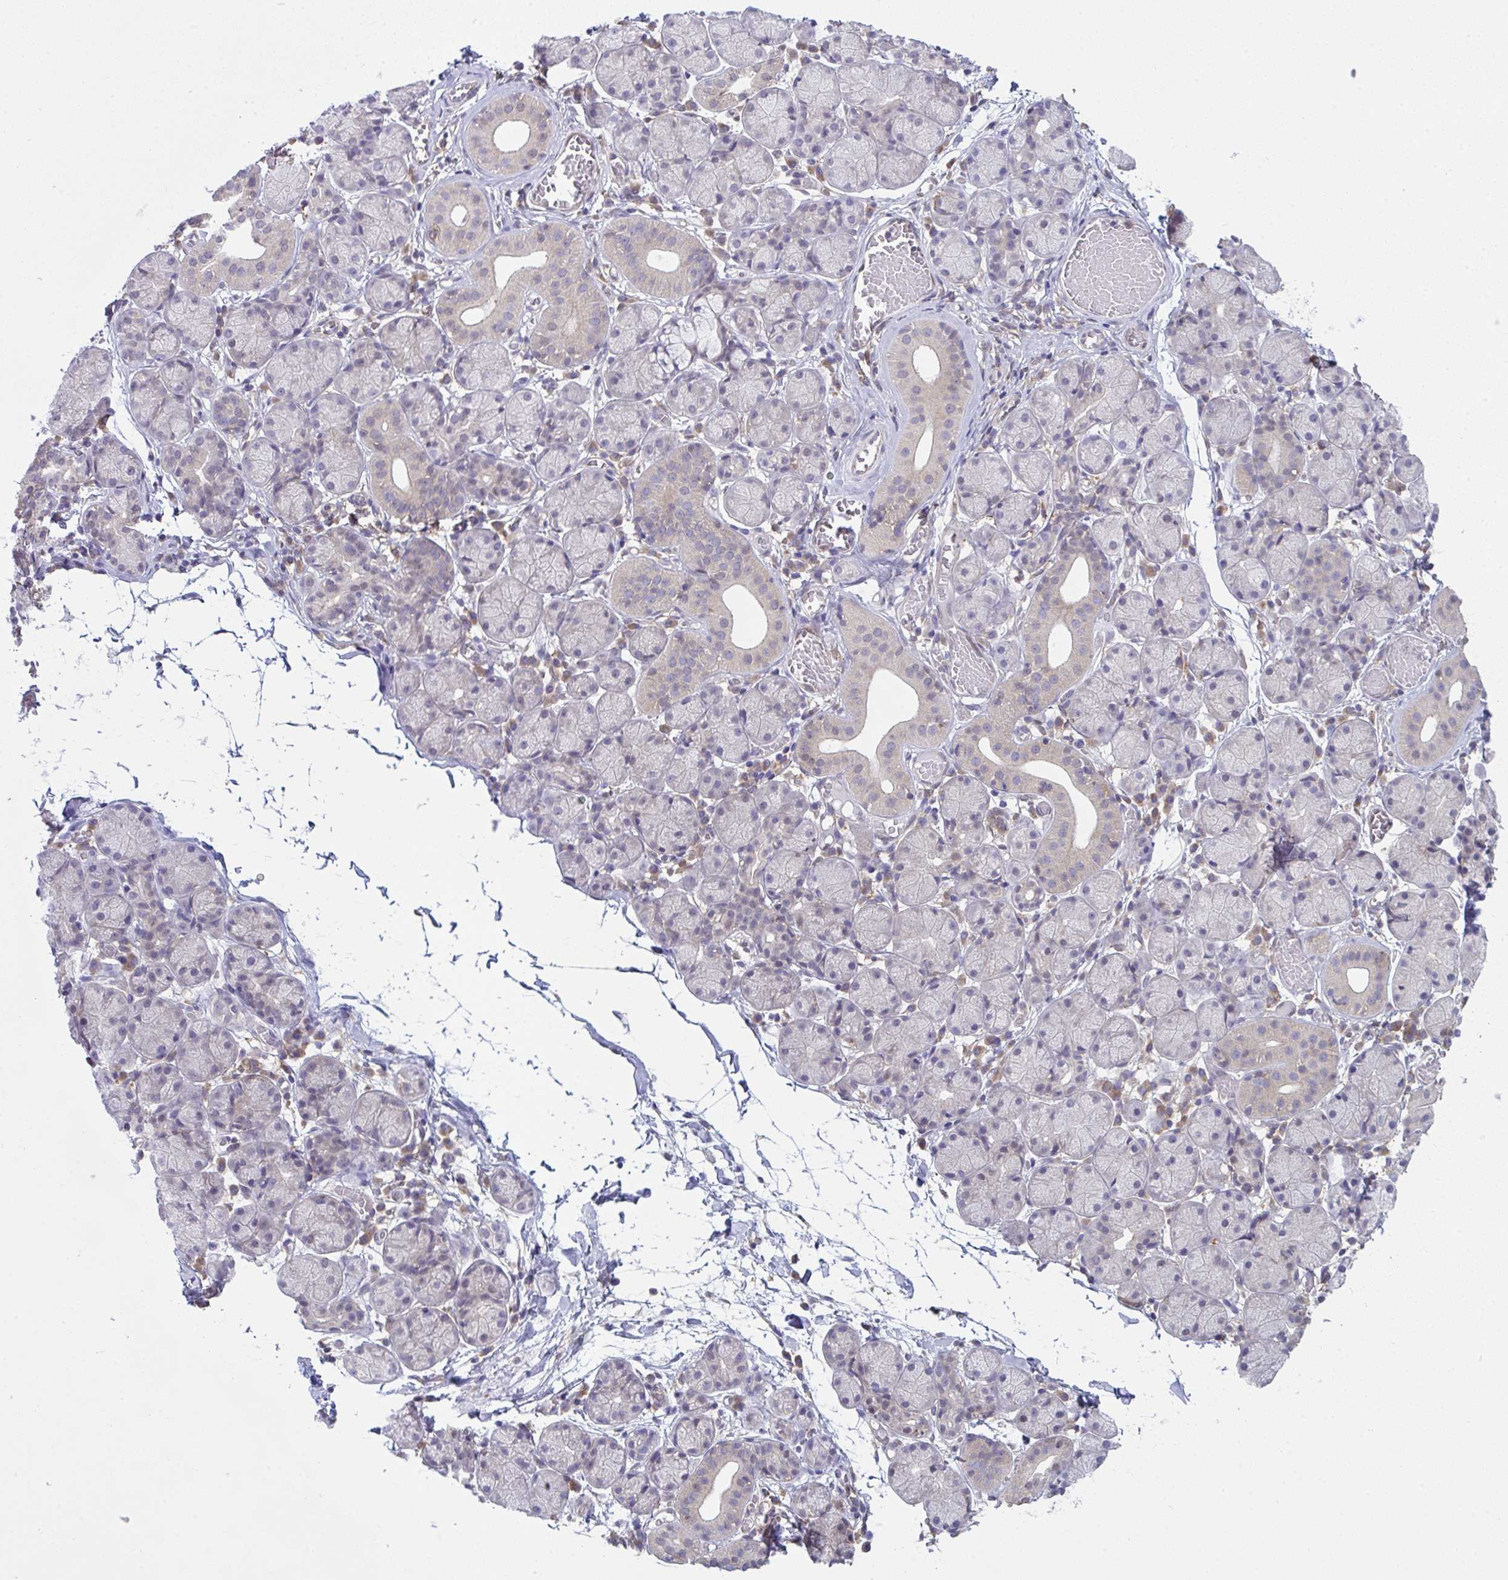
{"staining": {"intensity": "negative", "quantity": "none", "location": "none"}, "tissue": "salivary gland", "cell_type": "Glandular cells", "image_type": "normal", "snomed": [{"axis": "morphology", "description": "Normal tissue, NOS"}, {"axis": "topography", "description": "Salivary gland"}], "caption": "This is a image of IHC staining of benign salivary gland, which shows no staining in glandular cells.", "gene": "ALDH16A1", "patient": {"sex": "female", "age": 24}}